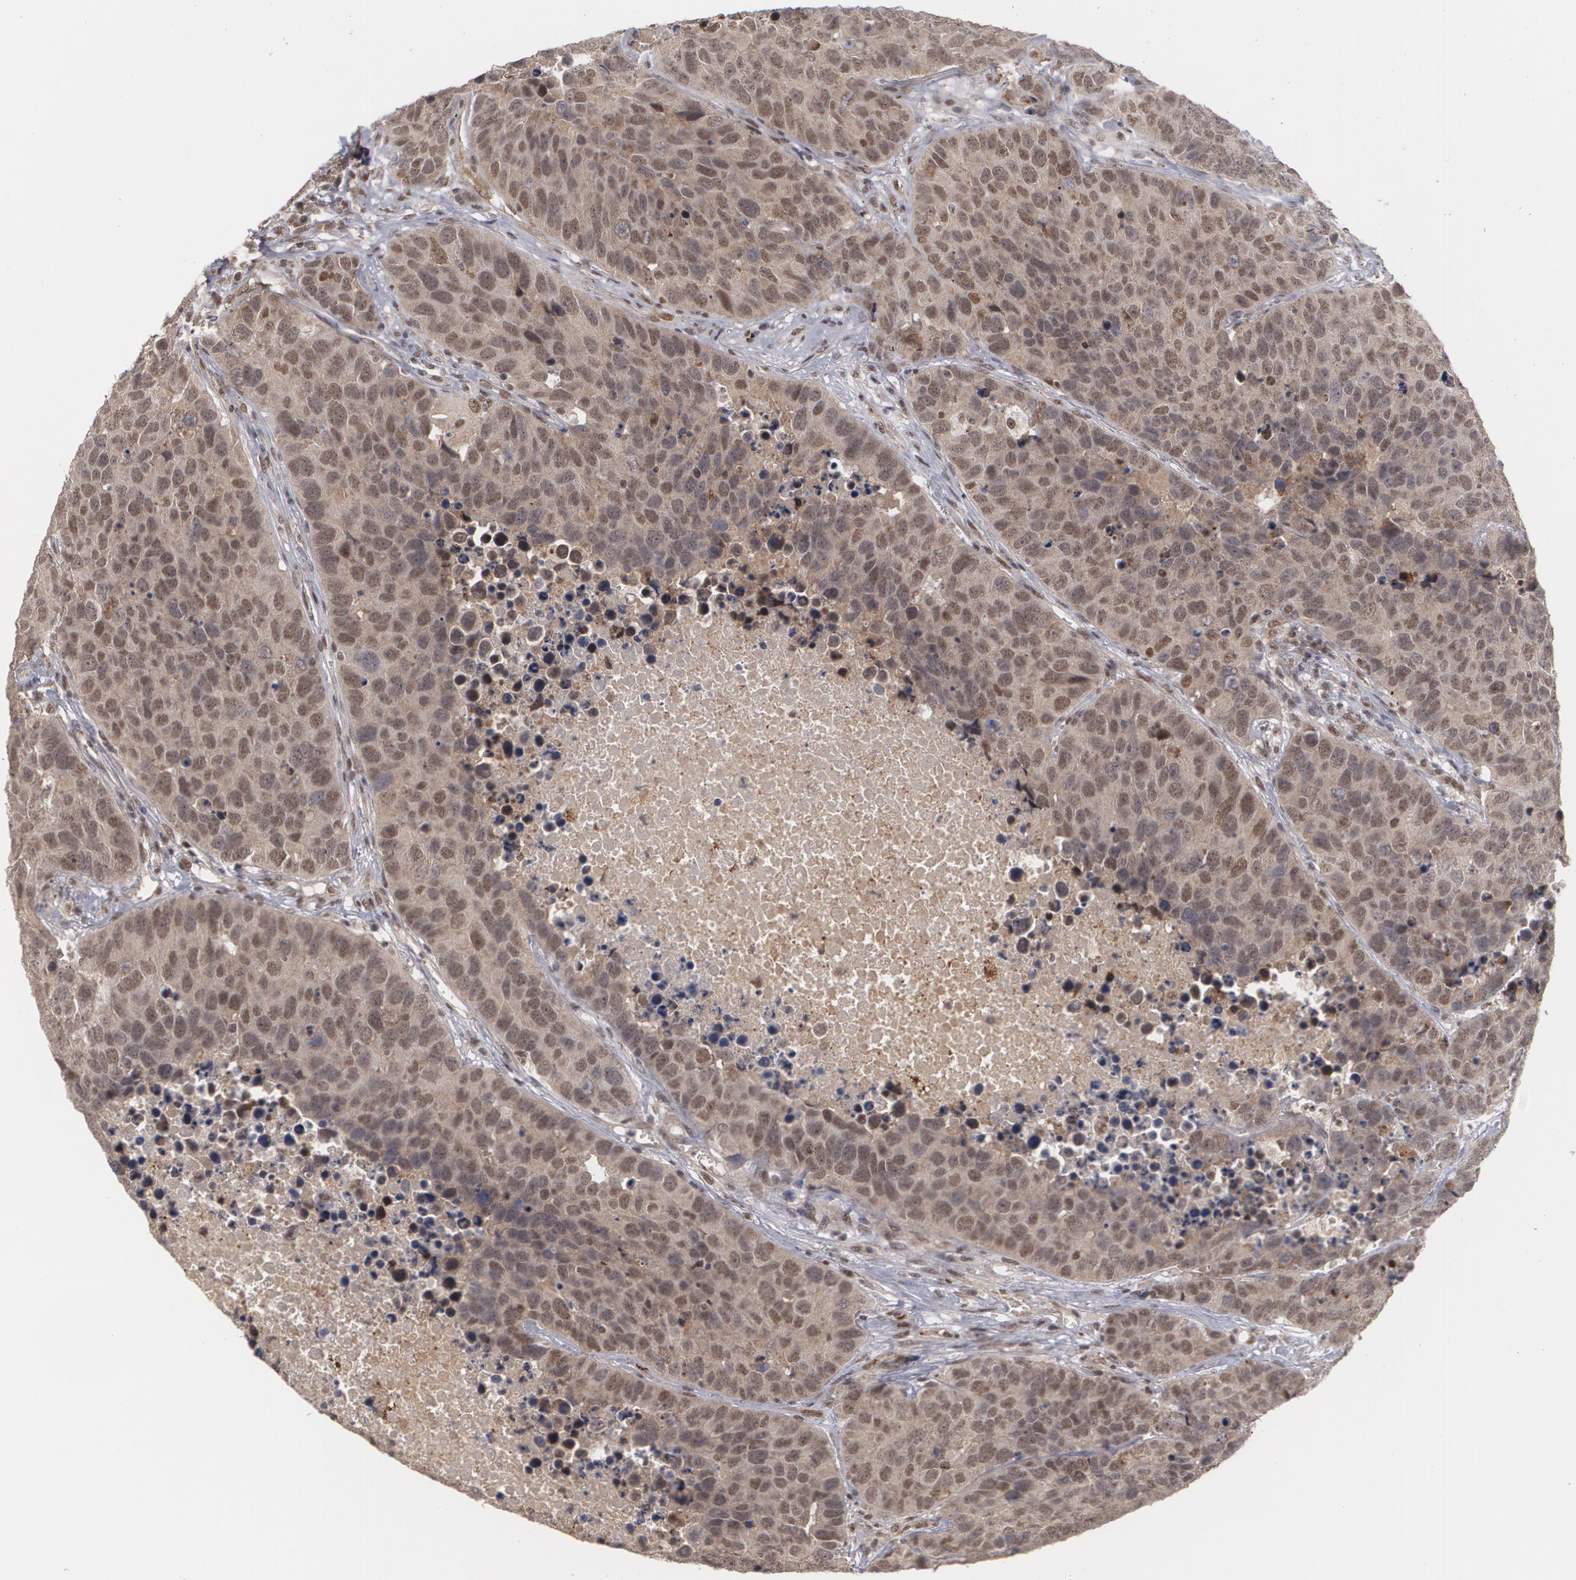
{"staining": {"intensity": "moderate", "quantity": ">75%", "location": "nuclear"}, "tissue": "carcinoid", "cell_type": "Tumor cells", "image_type": "cancer", "snomed": [{"axis": "morphology", "description": "Carcinoid, malignant, NOS"}, {"axis": "topography", "description": "Lung"}], "caption": "Protein expression analysis of human carcinoid (malignant) reveals moderate nuclear expression in approximately >75% of tumor cells.", "gene": "INTS6", "patient": {"sex": "male", "age": 60}}